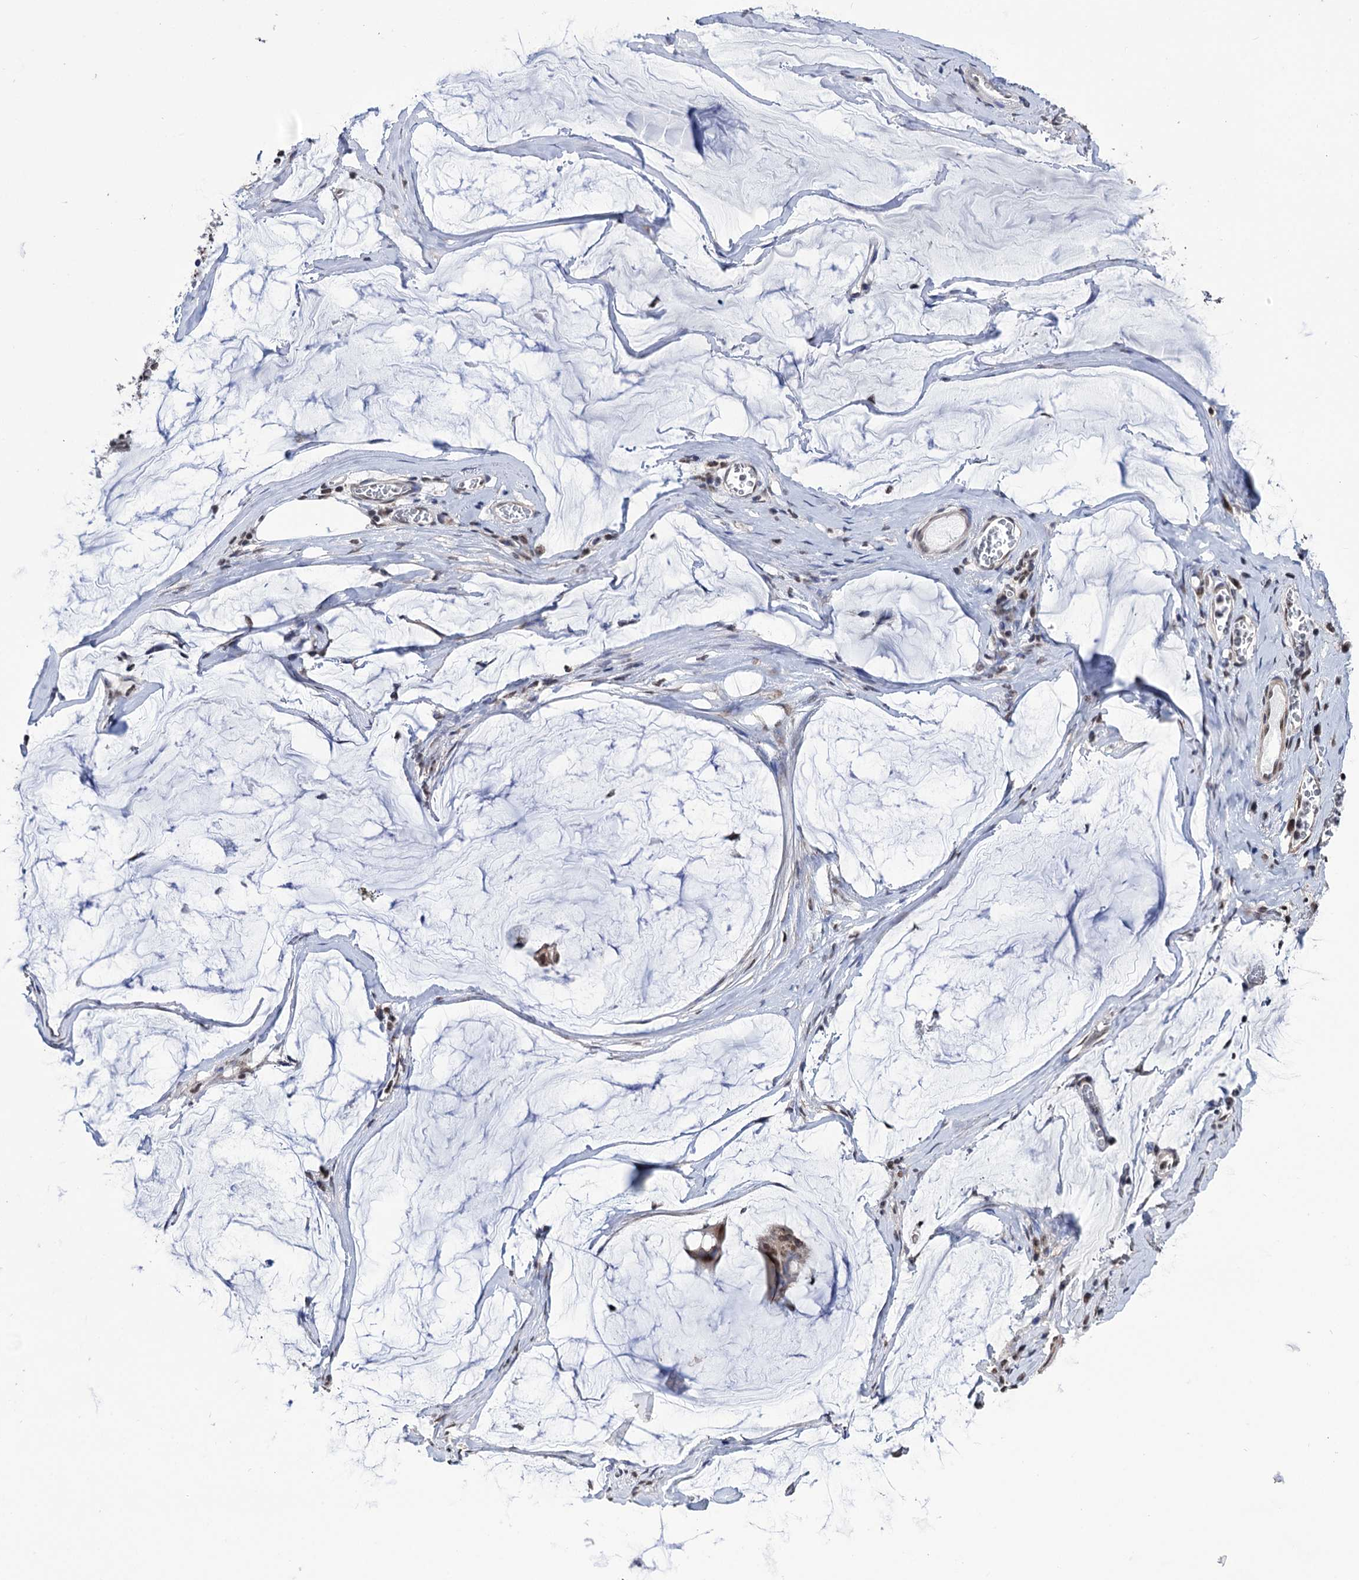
{"staining": {"intensity": "weak", "quantity": "25%-75%", "location": "nuclear"}, "tissue": "ovarian cancer", "cell_type": "Tumor cells", "image_type": "cancer", "snomed": [{"axis": "morphology", "description": "Cystadenocarcinoma, mucinous, NOS"}, {"axis": "topography", "description": "Ovary"}], "caption": "DAB (3,3'-diaminobenzidine) immunohistochemical staining of ovarian cancer (mucinous cystadenocarcinoma) reveals weak nuclear protein expression in about 25%-75% of tumor cells. The protein of interest is shown in brown color, while the nuclei are stained blue.", "gene": "ABHD10", "patient": {"sex": "female", "age": 73}}